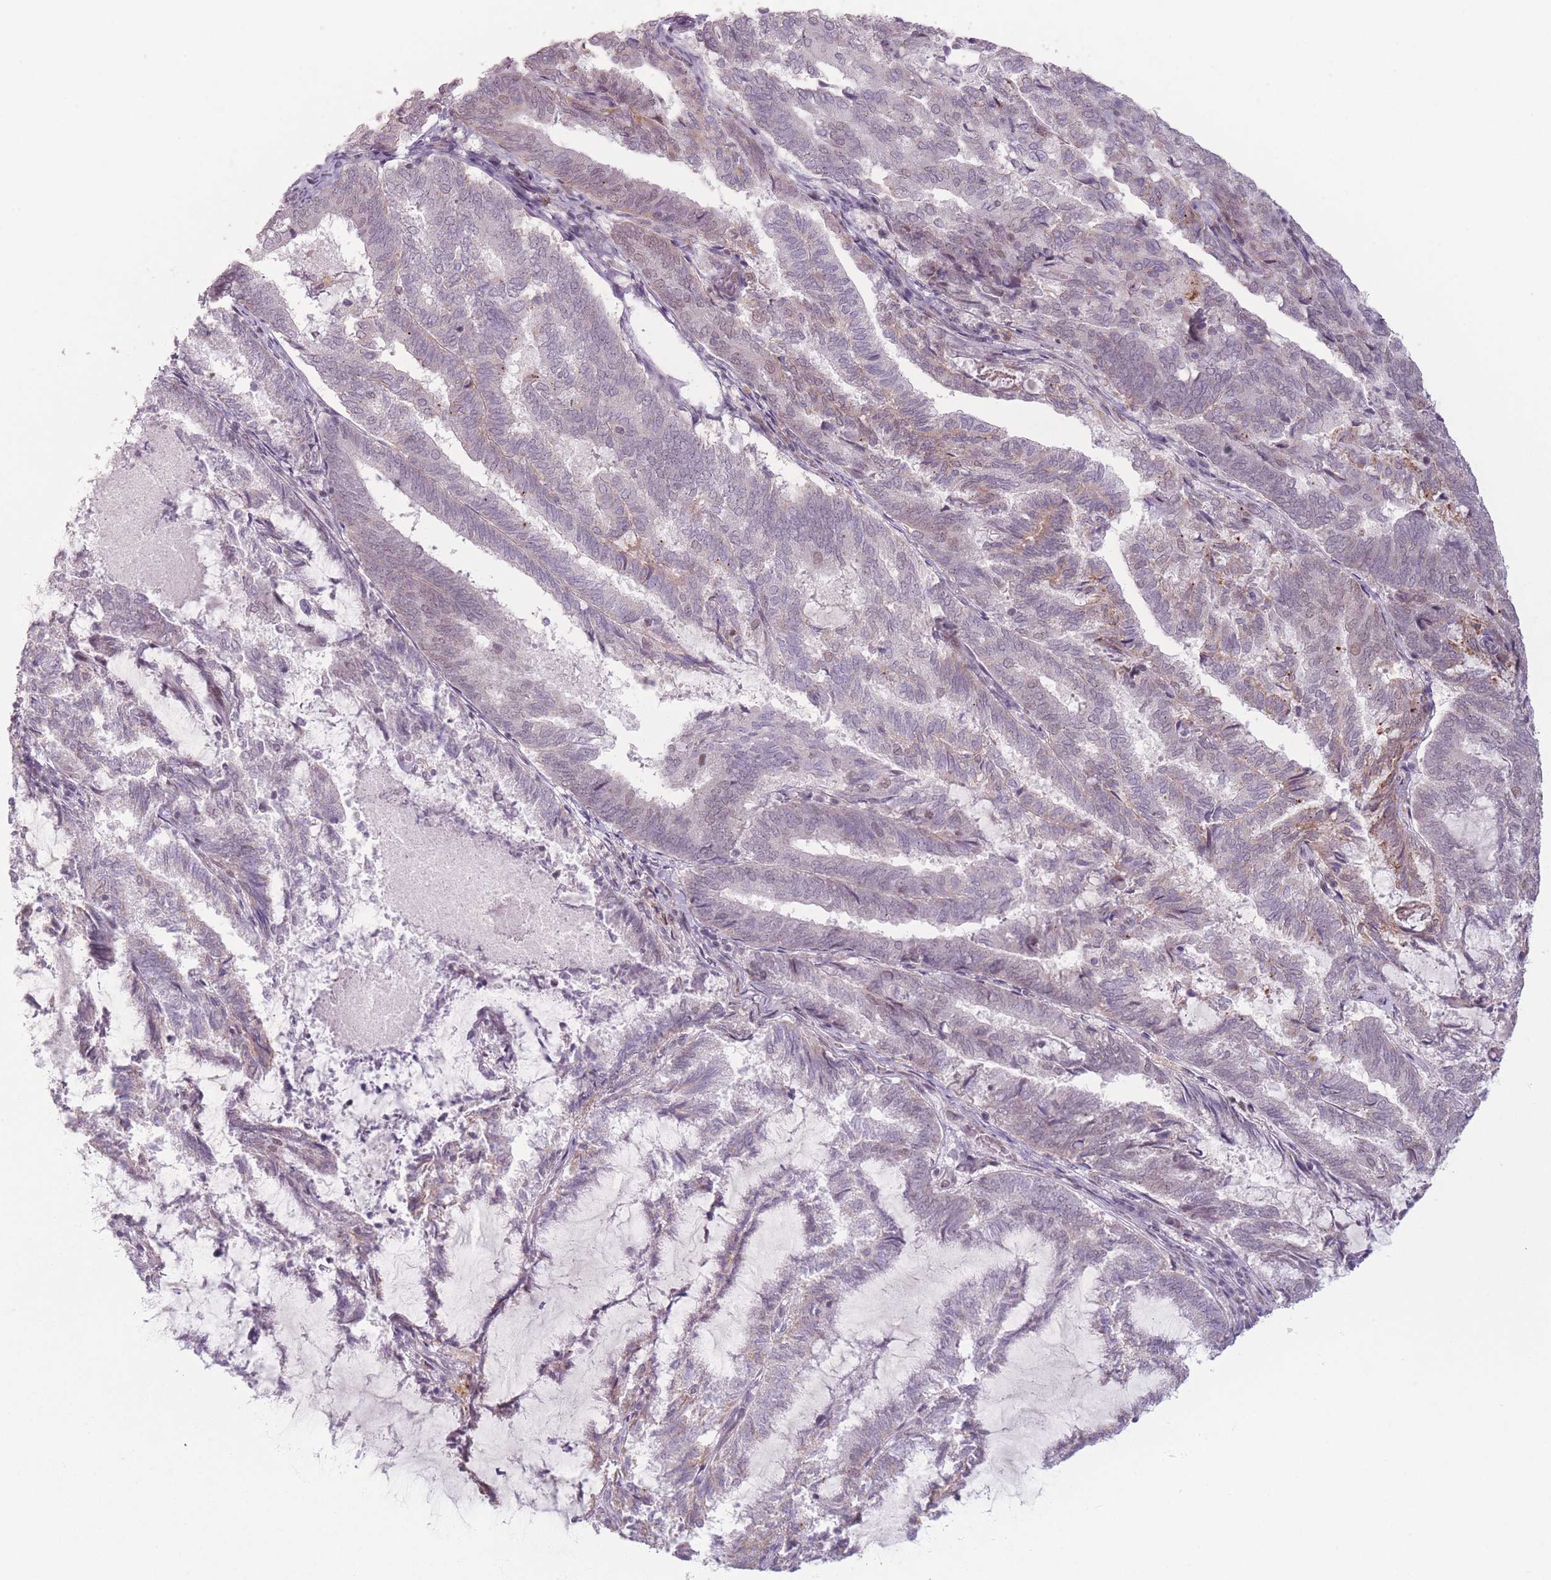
{"staining": {"intensity": "weak", "quantity": "<25%", "location": "nuclear"}, "tissue": "endometrial cancer", "cell_type": "Tumor cells", "image_type": "cancer", "snomed": [{"axis": "morphology", "description": "Adenocarcinoma, NOS"}, {"axis": "topography", "description": "Endometrium"}], "caption": "DAB immunohistochemical staining of adenocarcinoma (endometrial) shows no significant expression in tumor cells.", "gene": "OR10C1", "patient": {"sex": "female", "age": 80}}